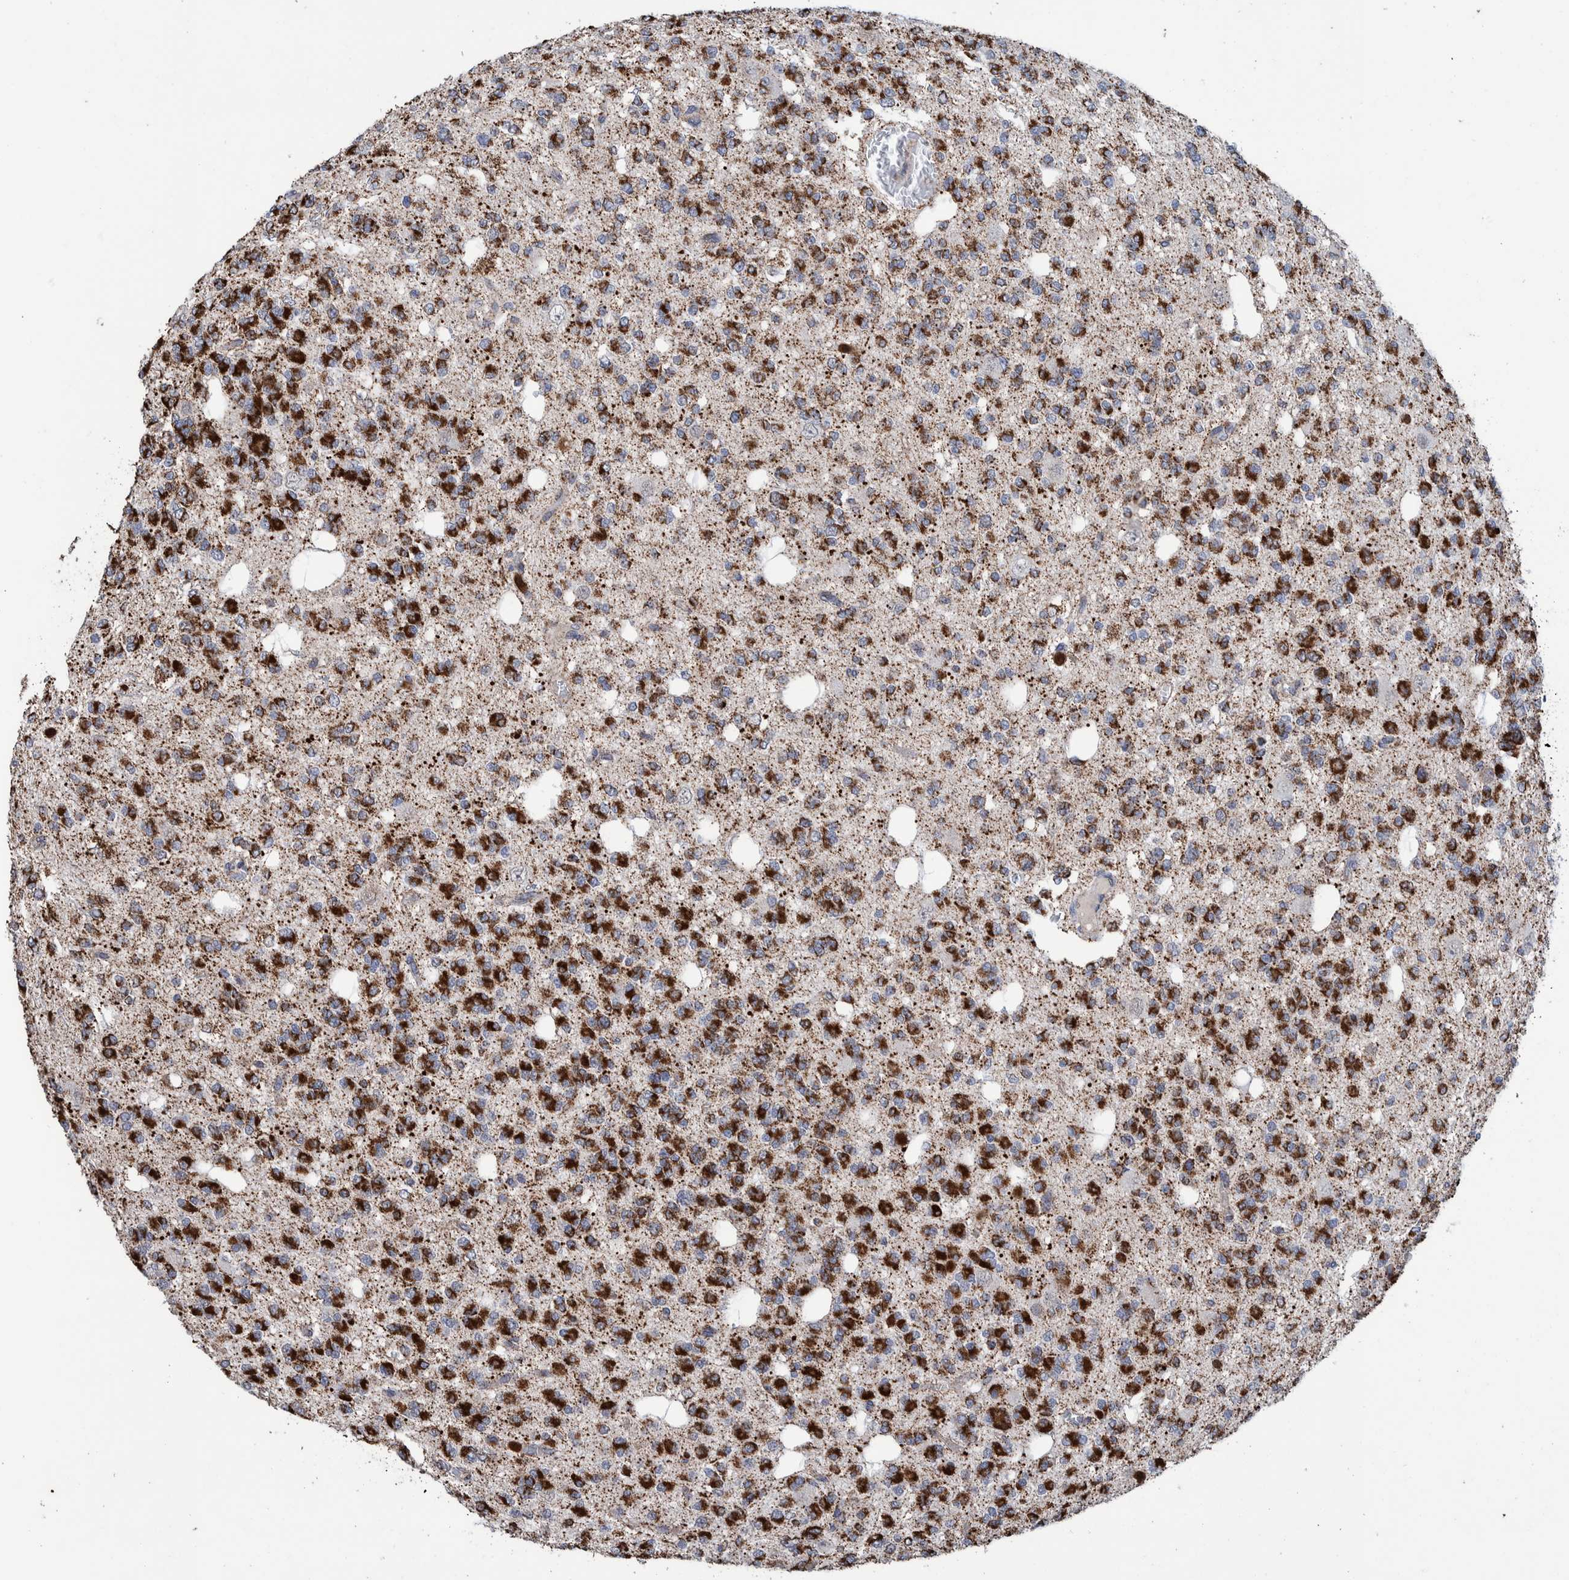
{"staining": {"intensity": "strong", "quantity": ">75%", "location": "cytoplasmic/membranous"}, "tissue": "glioma", "cell_type": "Tumor cells", "image_type": "cancer", "snomed": [{"axis": "morphology", "description": "Glioma, malignant, Low grade"}, {"axis": "topography", "description": "Brain"}], "caption": "Glioma tissue reveals strong cytoplasmic/membranous expression in approximately >75% of tumor cells, visualized by immunohistochemistry. Using DAB (brown) and hematoxylin (blue) stains, captured at high magnification using brightfield microscopy.", "gene": "DECR1", "patient": {"sex": "male", "age": 38}}